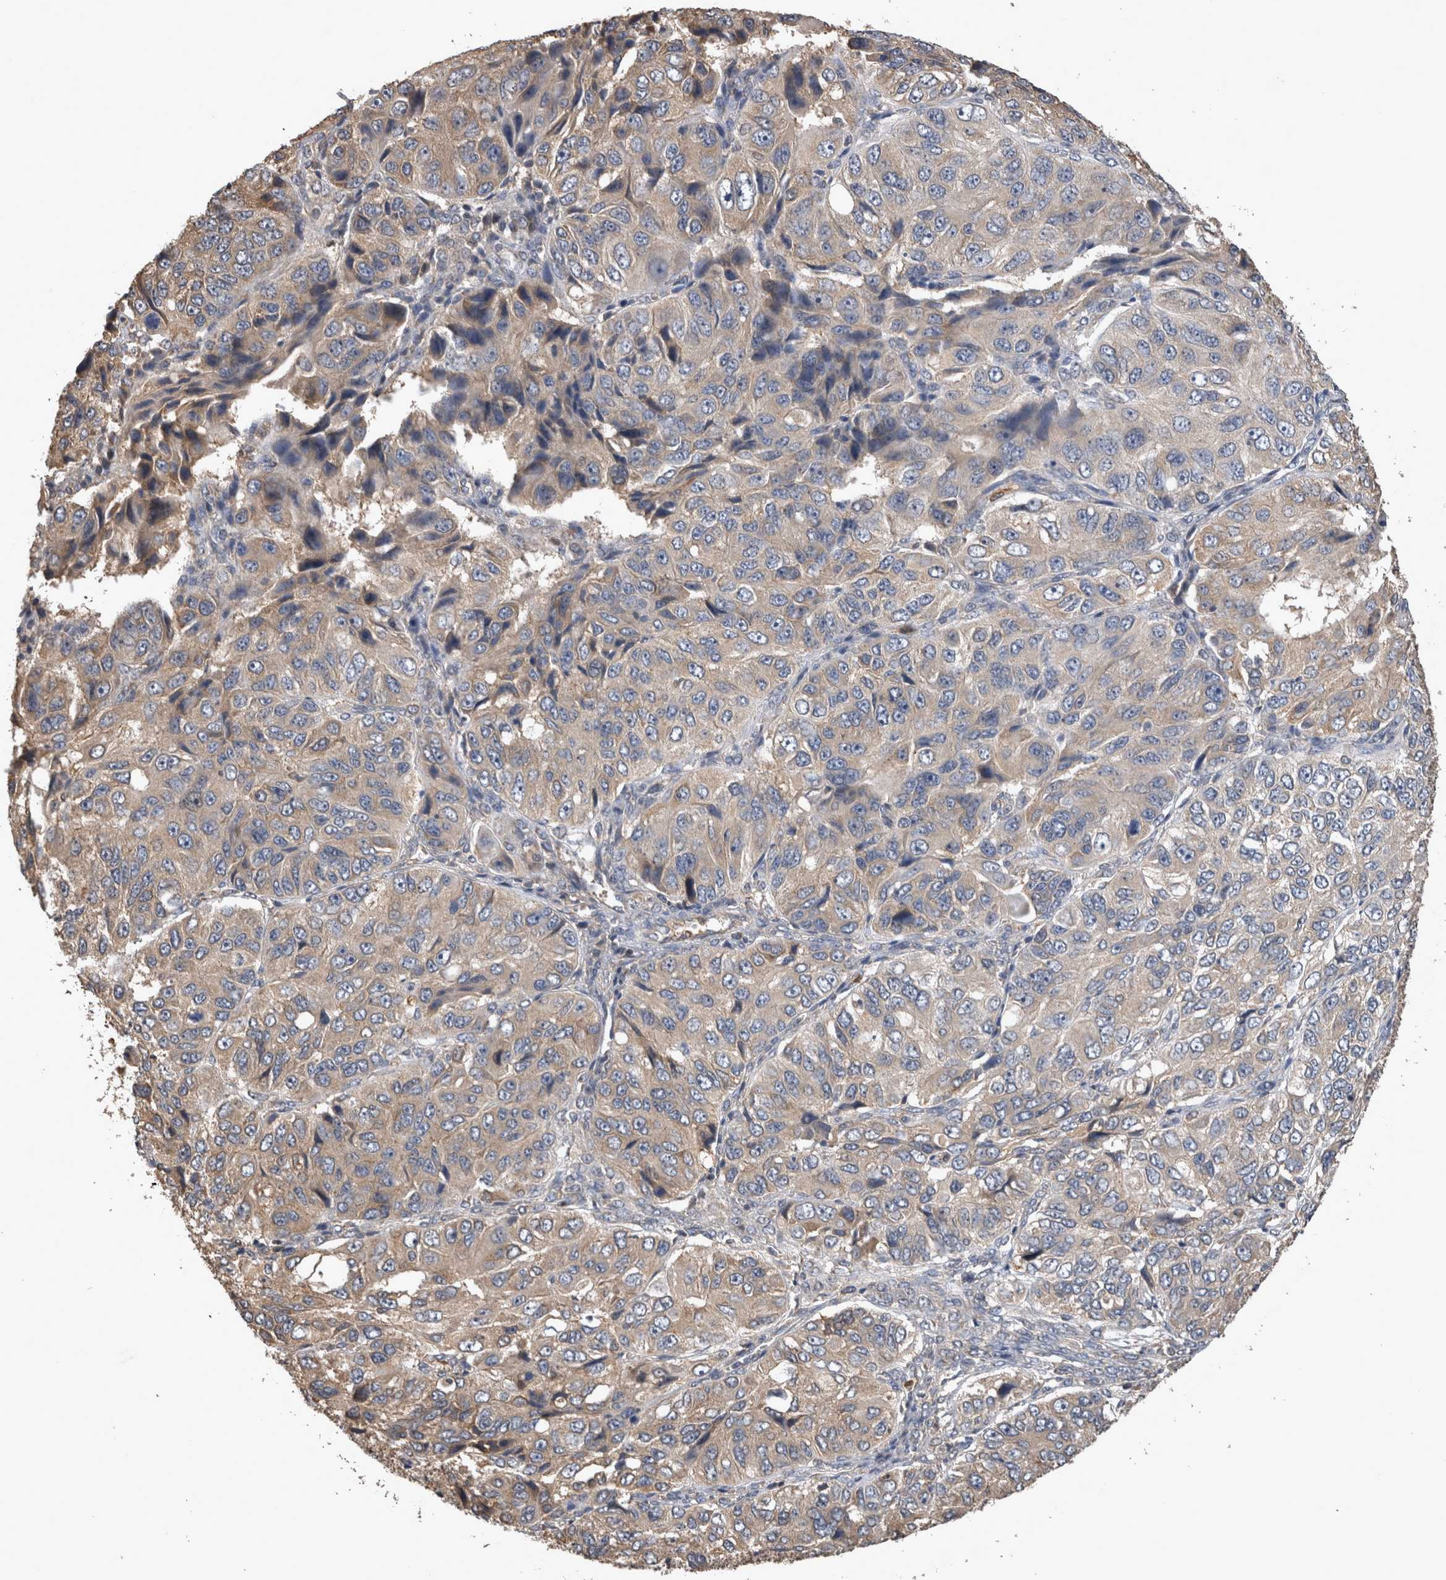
{"staining": {"intensity": "negative", "quantity": "none", "location": "none"}, "tissue": "ovarian cancer", "cell_type": "Tumor cells", "image_type": "cancer", "snomed": [{"axis": "morphology", "description": "Carcinoma, endometroid"}, {"axis": "topography", "description": "Ovary"}], "caption": "Immunohistochemistry (IHC) of ovarian cancer (endometroid carcinoma) shows no positivity in tumor cells.", "gene": "TMED7", "patient": {"sex": "female", "age": 51}}